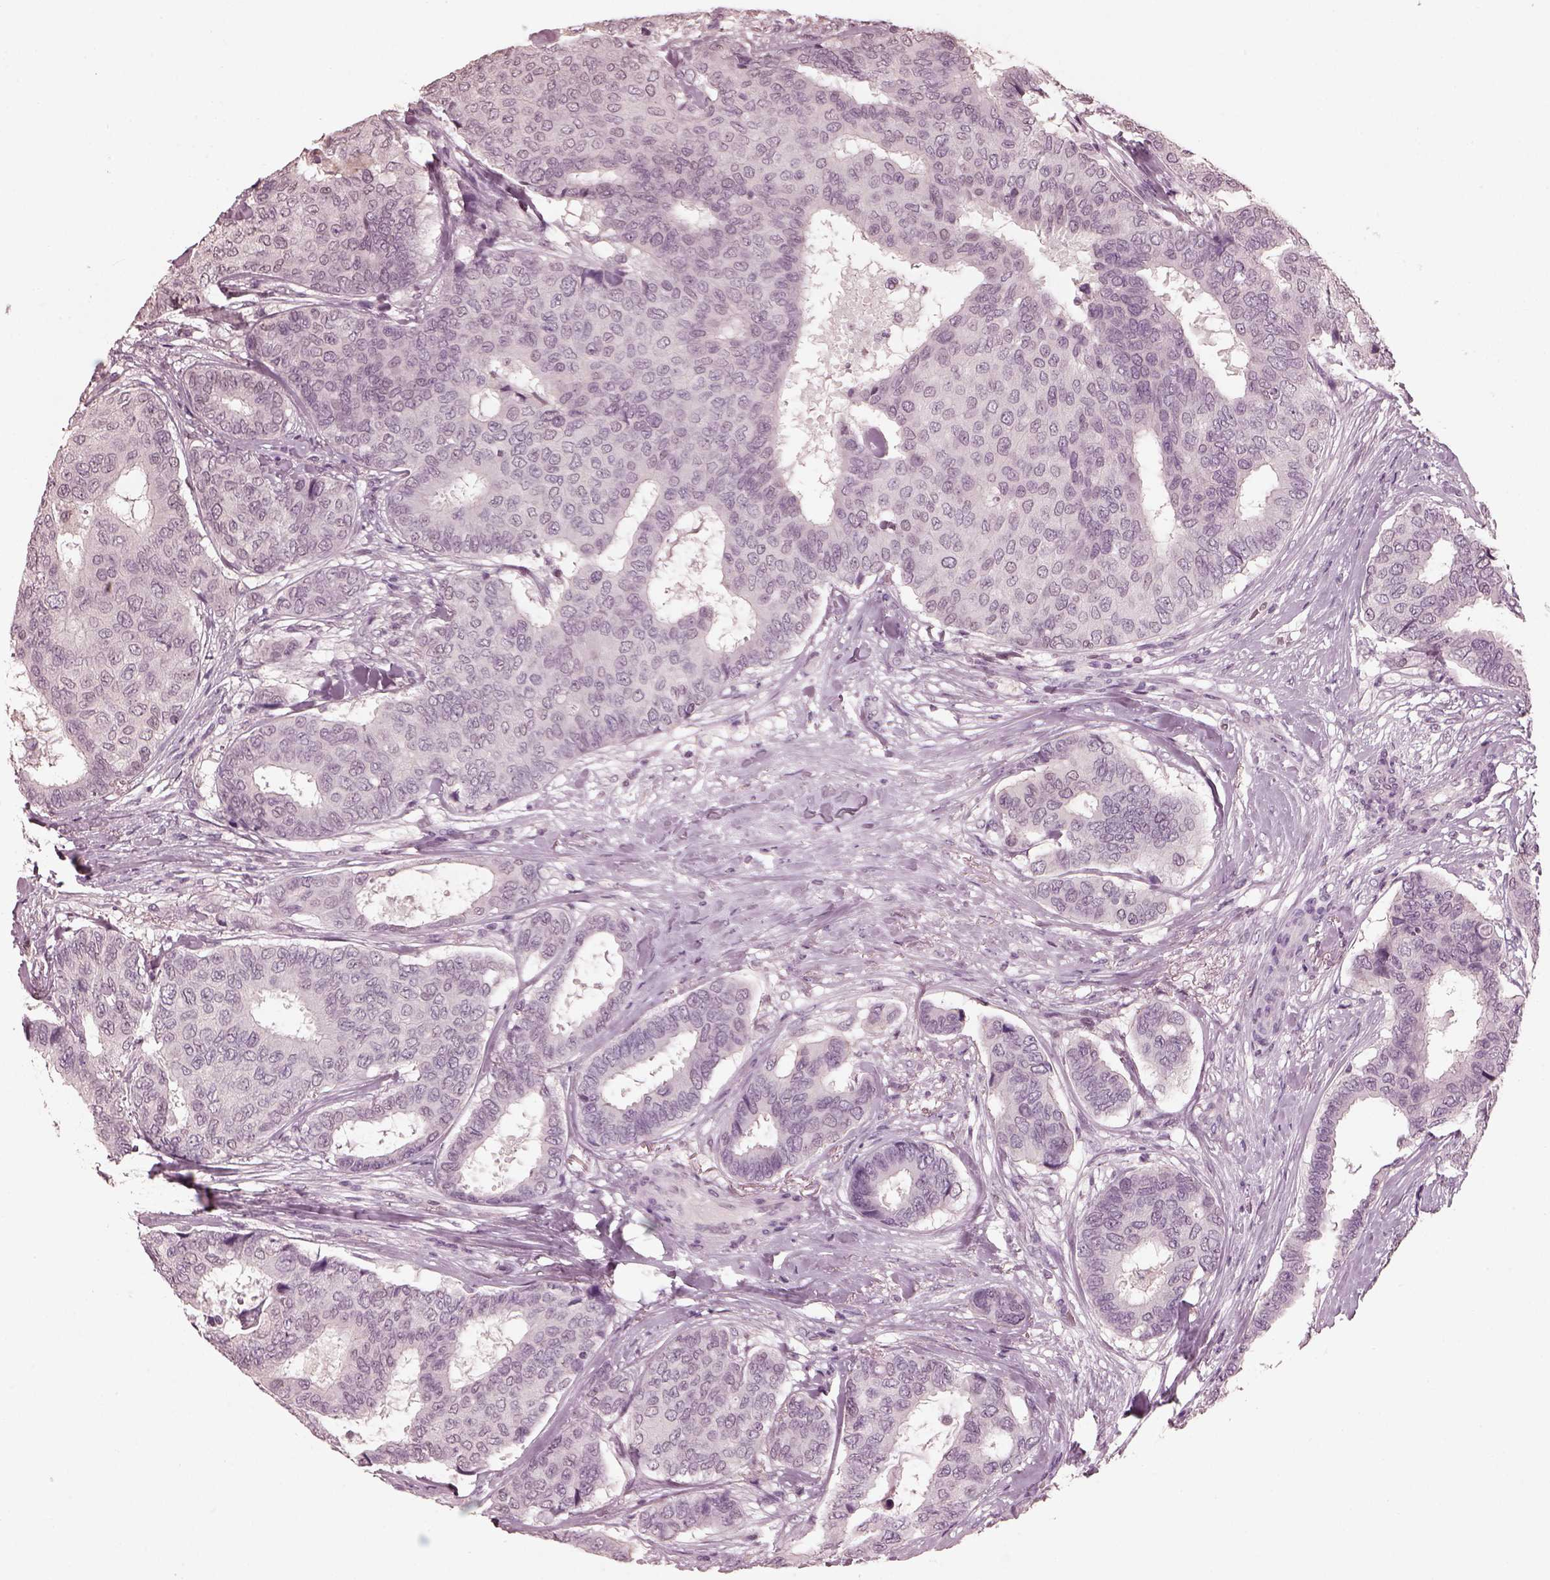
{"staining": {"intensity": "negative", "quantity": "none", "location": "none"}, "tissue": "breast cancer", "cell_type": "Tumor cells", "image_type": "cancer", "snomed": [{"axis": "morphology", "description": "Duct carcinoma"}, {"axis": "topography", "description": "Breast"}], "caption": "Micrograph shows no significant protein staining in tumor cells of breast invasive ductal carcinoma.", "gene": "TSKS", "patient": {"sex": "female", "age": 75}}